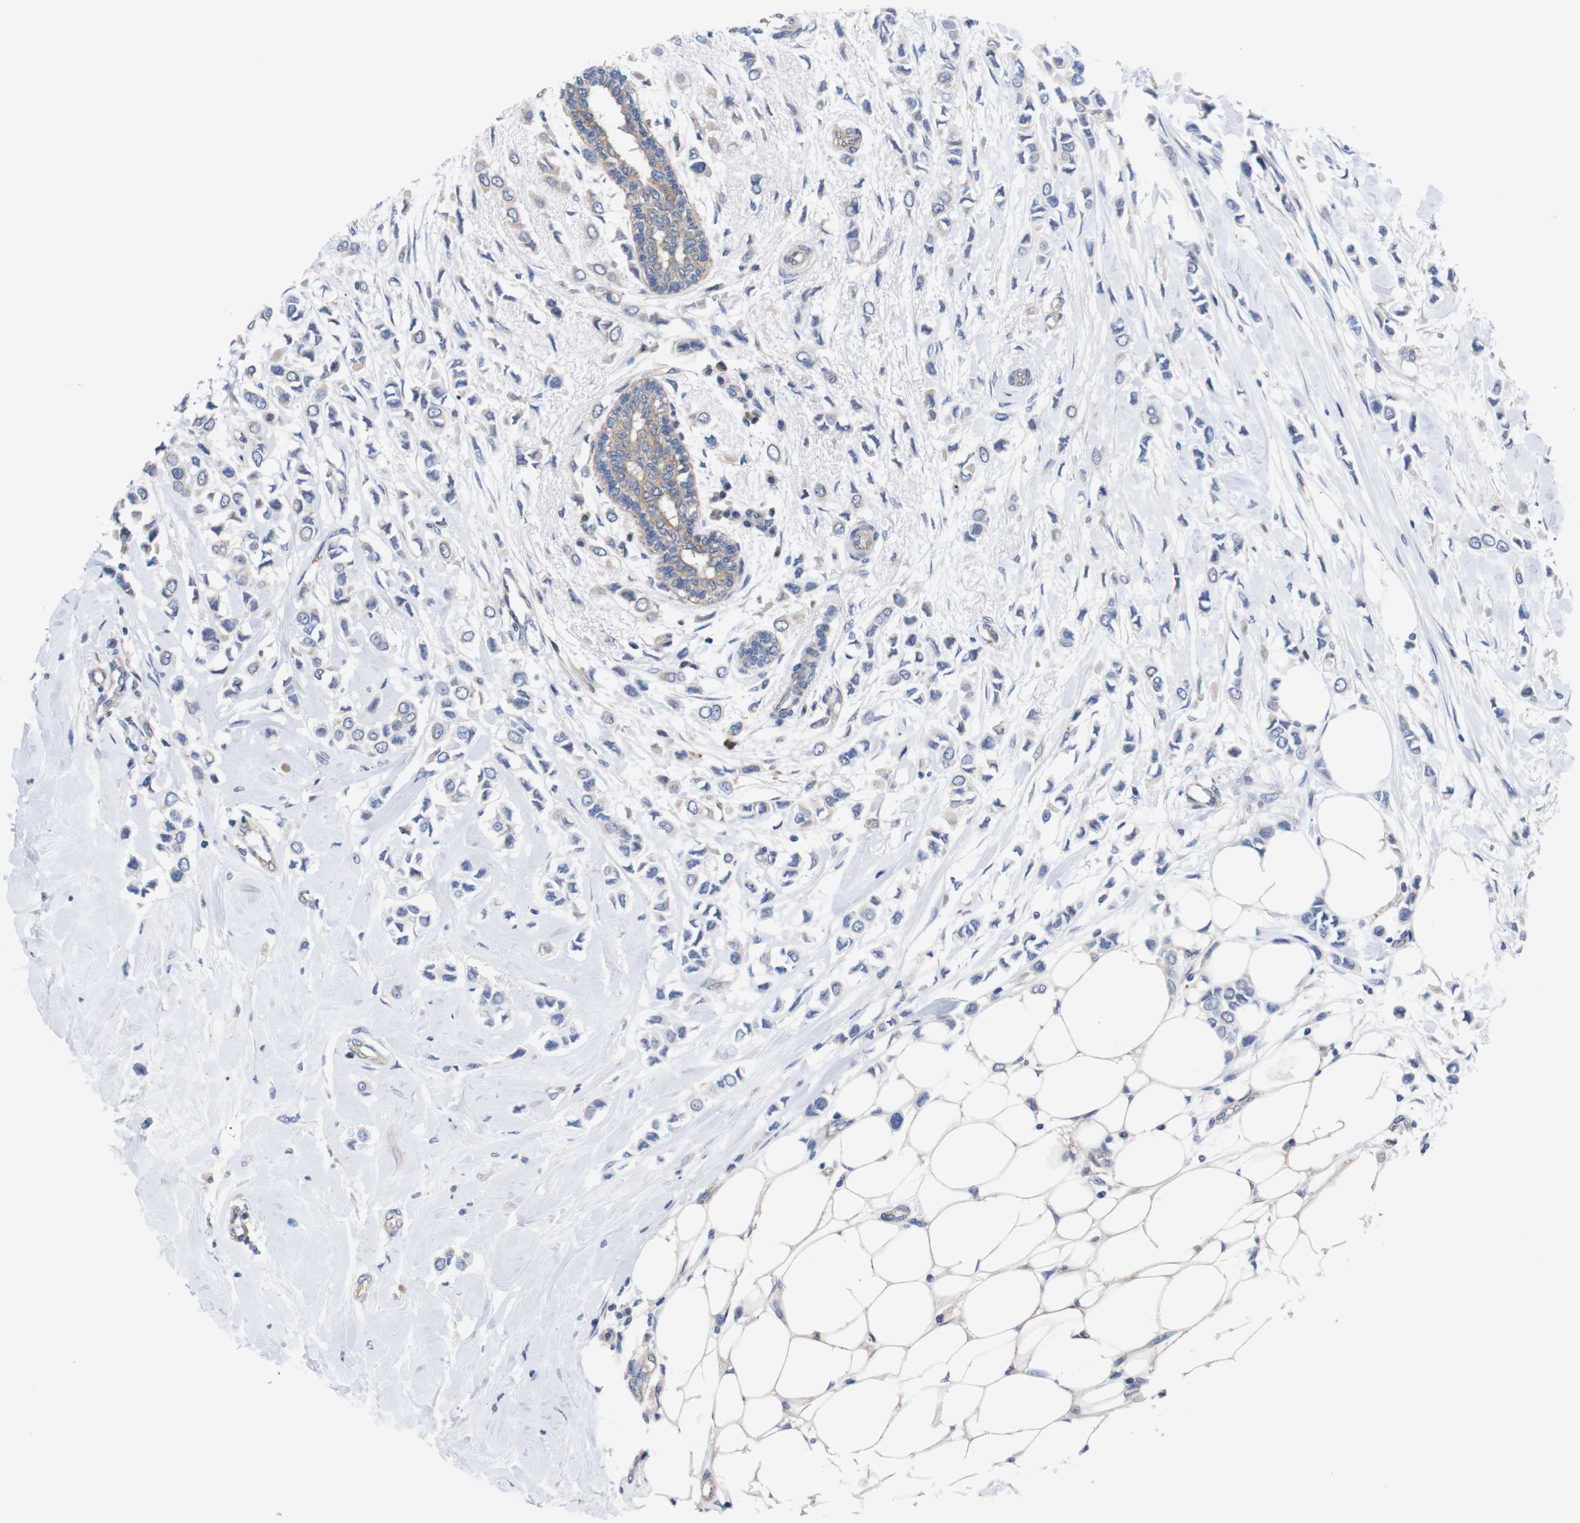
{"staining": {"intensity": "negative", "quantity": "none", "location": "none"}, "tissue": "breast cancer", "cell_type": "Tumor cells", "image_type": "cancer", "snomed": [{"axis": "morphology", "description": "Lobular carcinoma"}, {"axis": "topography", "description": "Breast"}], "caption": "IHC photomicrograph of breast cancer (lobular carcinoma) stained for a protein (brown), which exhibits no expression in tumor cells.", "gene": "USH1C", "patient": {"sex": "female", "age": 51}}